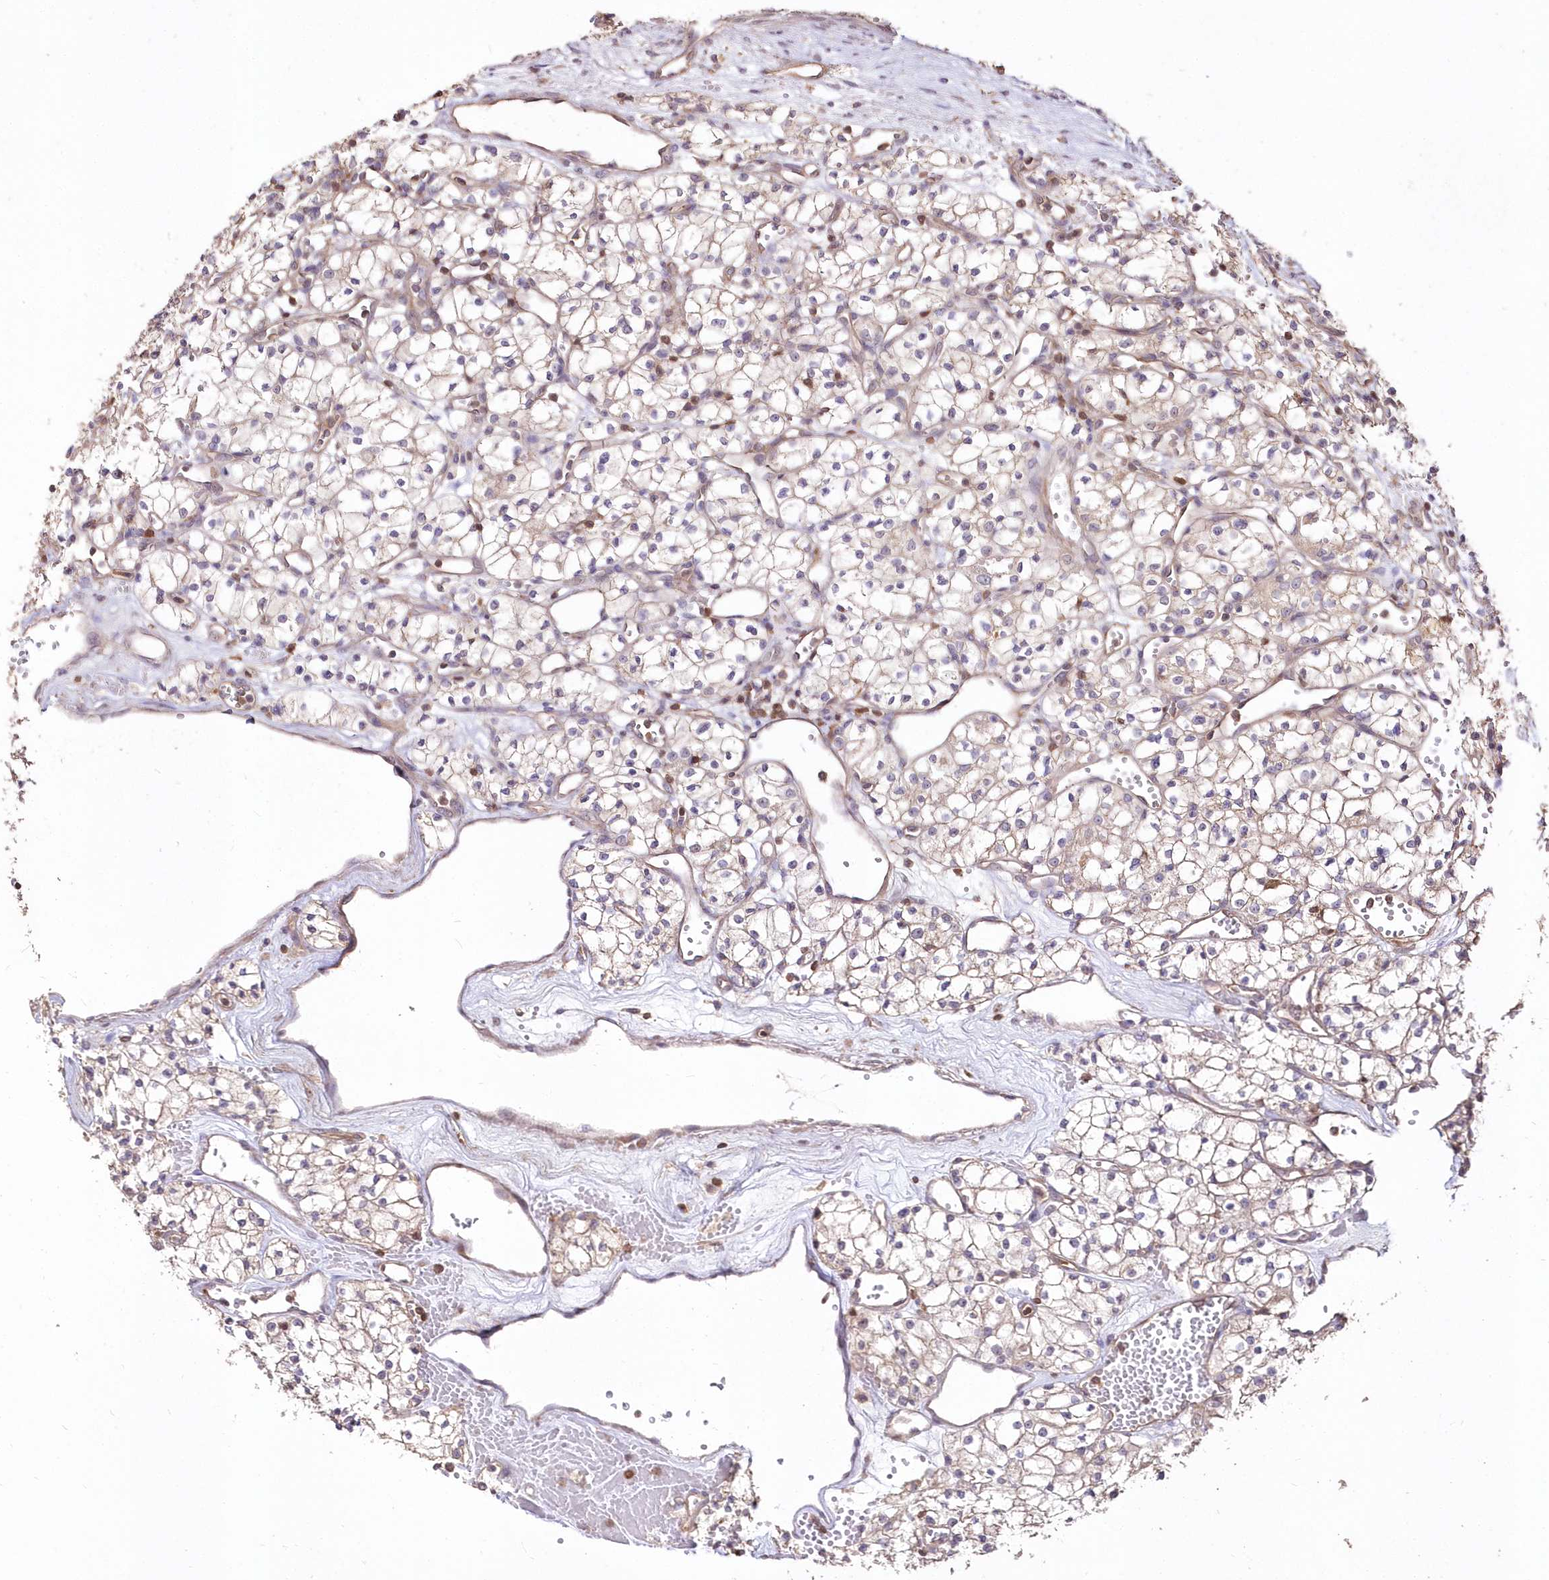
{"staining": {"intensity": "weak", "quantity": "<25%", "location": "cytoplasmic/membranous"}, "tissue": "renal cancer", "cell_type": "Tumor cells", "image_type": "cancer", "snomed": [{"axis": "morphology", "description": "Adenocarcinoma, NOS"}, {"axis": "topography", "description": "Kidney"}], "caption": "Immunohistochemical staining of renal adenocarcinoma reveals no significant positivity in tumor cells.", "gene": "STK17B", "patient": {"sex": "male", "age": 59}}